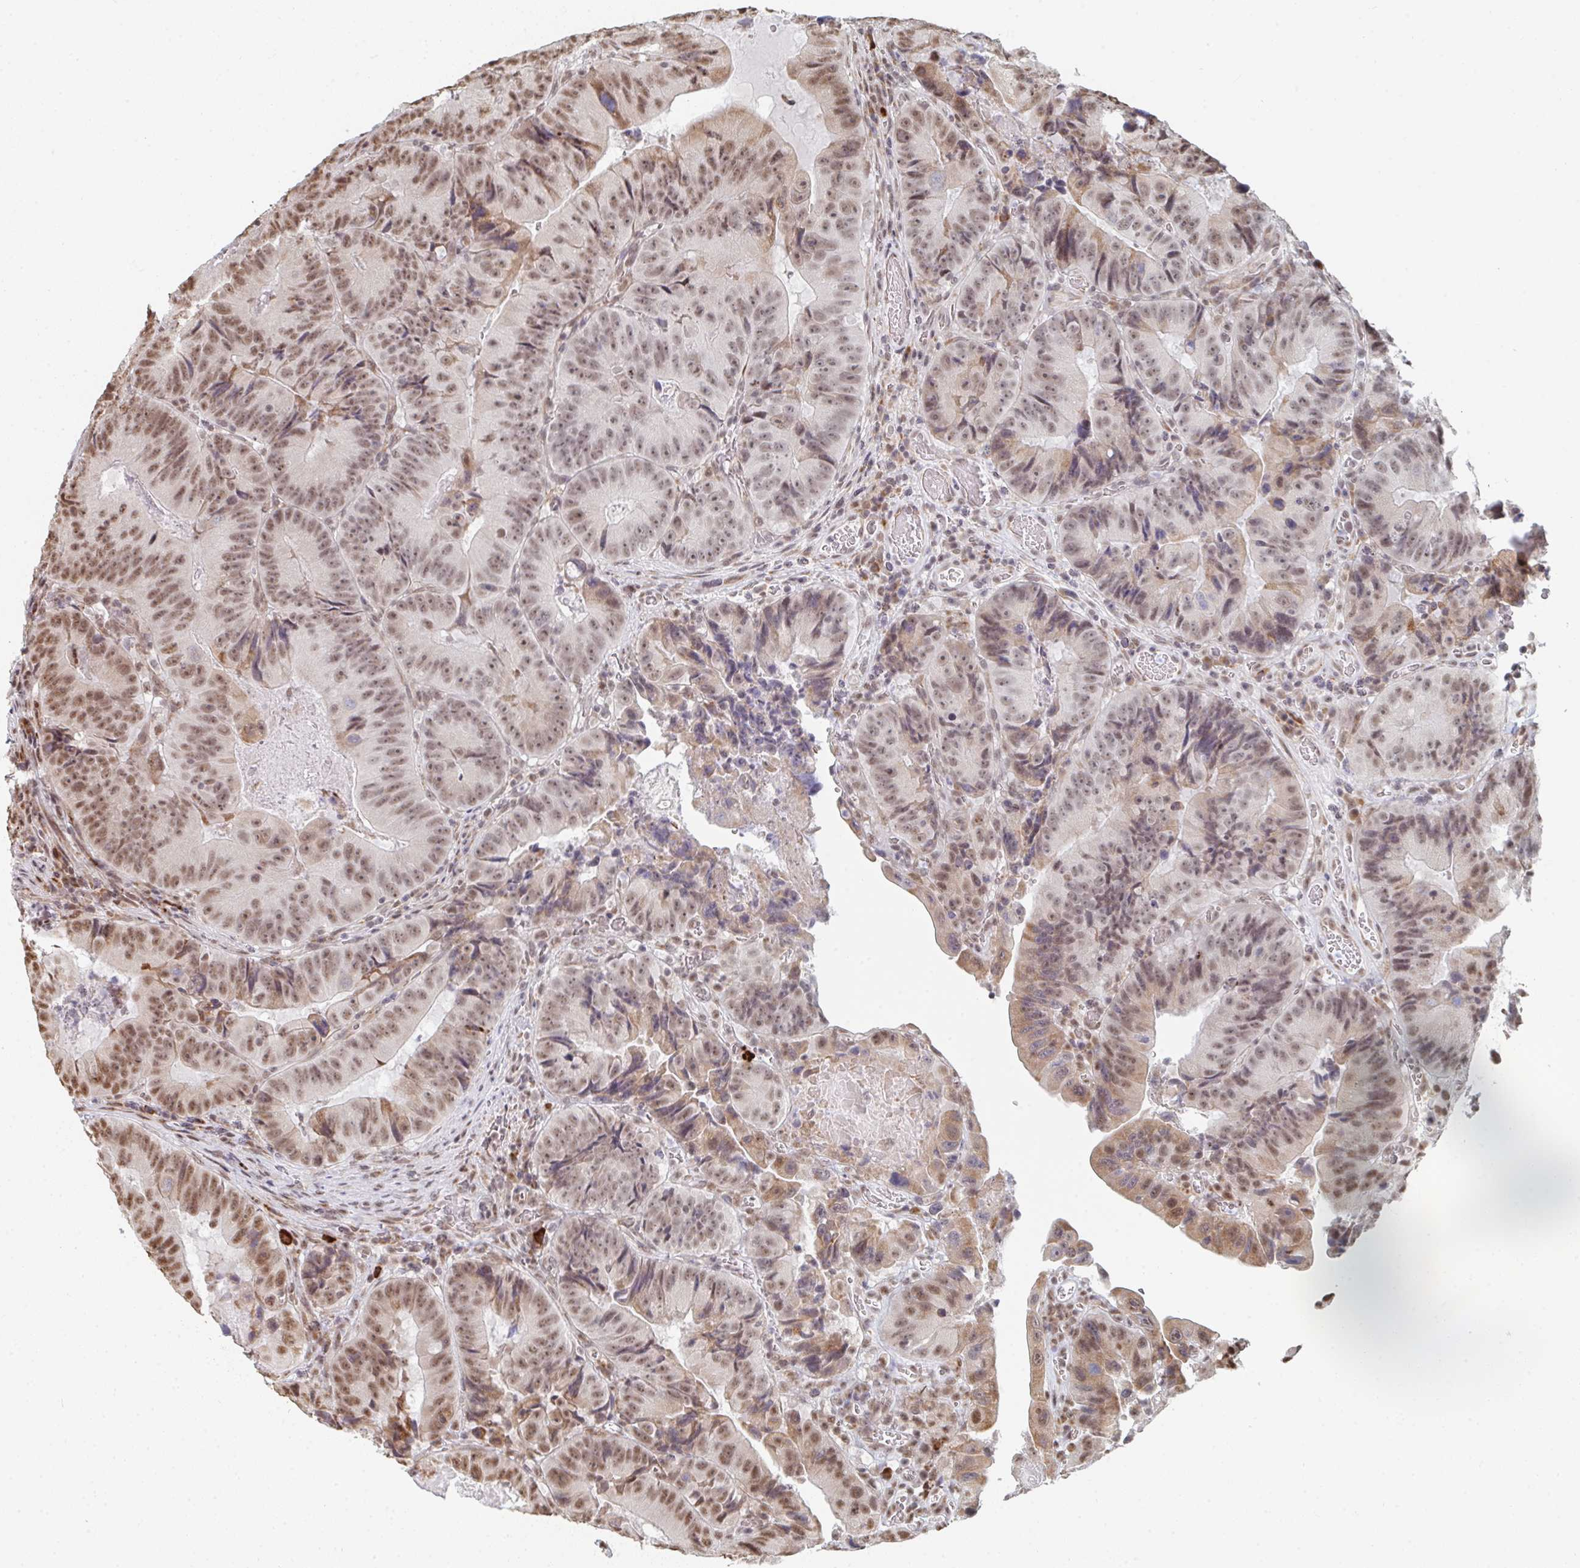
{"staining": {"intensity": "moderate", "quantity": ">75%", "location": "cytoplasmic/membranous,nuclear"}, "tissue": "colorectal cancer", "cell_type": "Tumor cells", "image_type": "cancer", "snomed": [{"axis": "morphology", "description": "Adenocarcinoma, NOS"}, {"axis": "topography", "description": "Colon"}], "caption": "Moderate cytoplasmic/membranous and nuclear protein positivity is appreciated in approximately >75% of tumor cells in colorectal adenocarcinoma. Nuclei are stained in blue.", "gene": "MBNL1", "patient": {"sex": "female", "age": 86}}